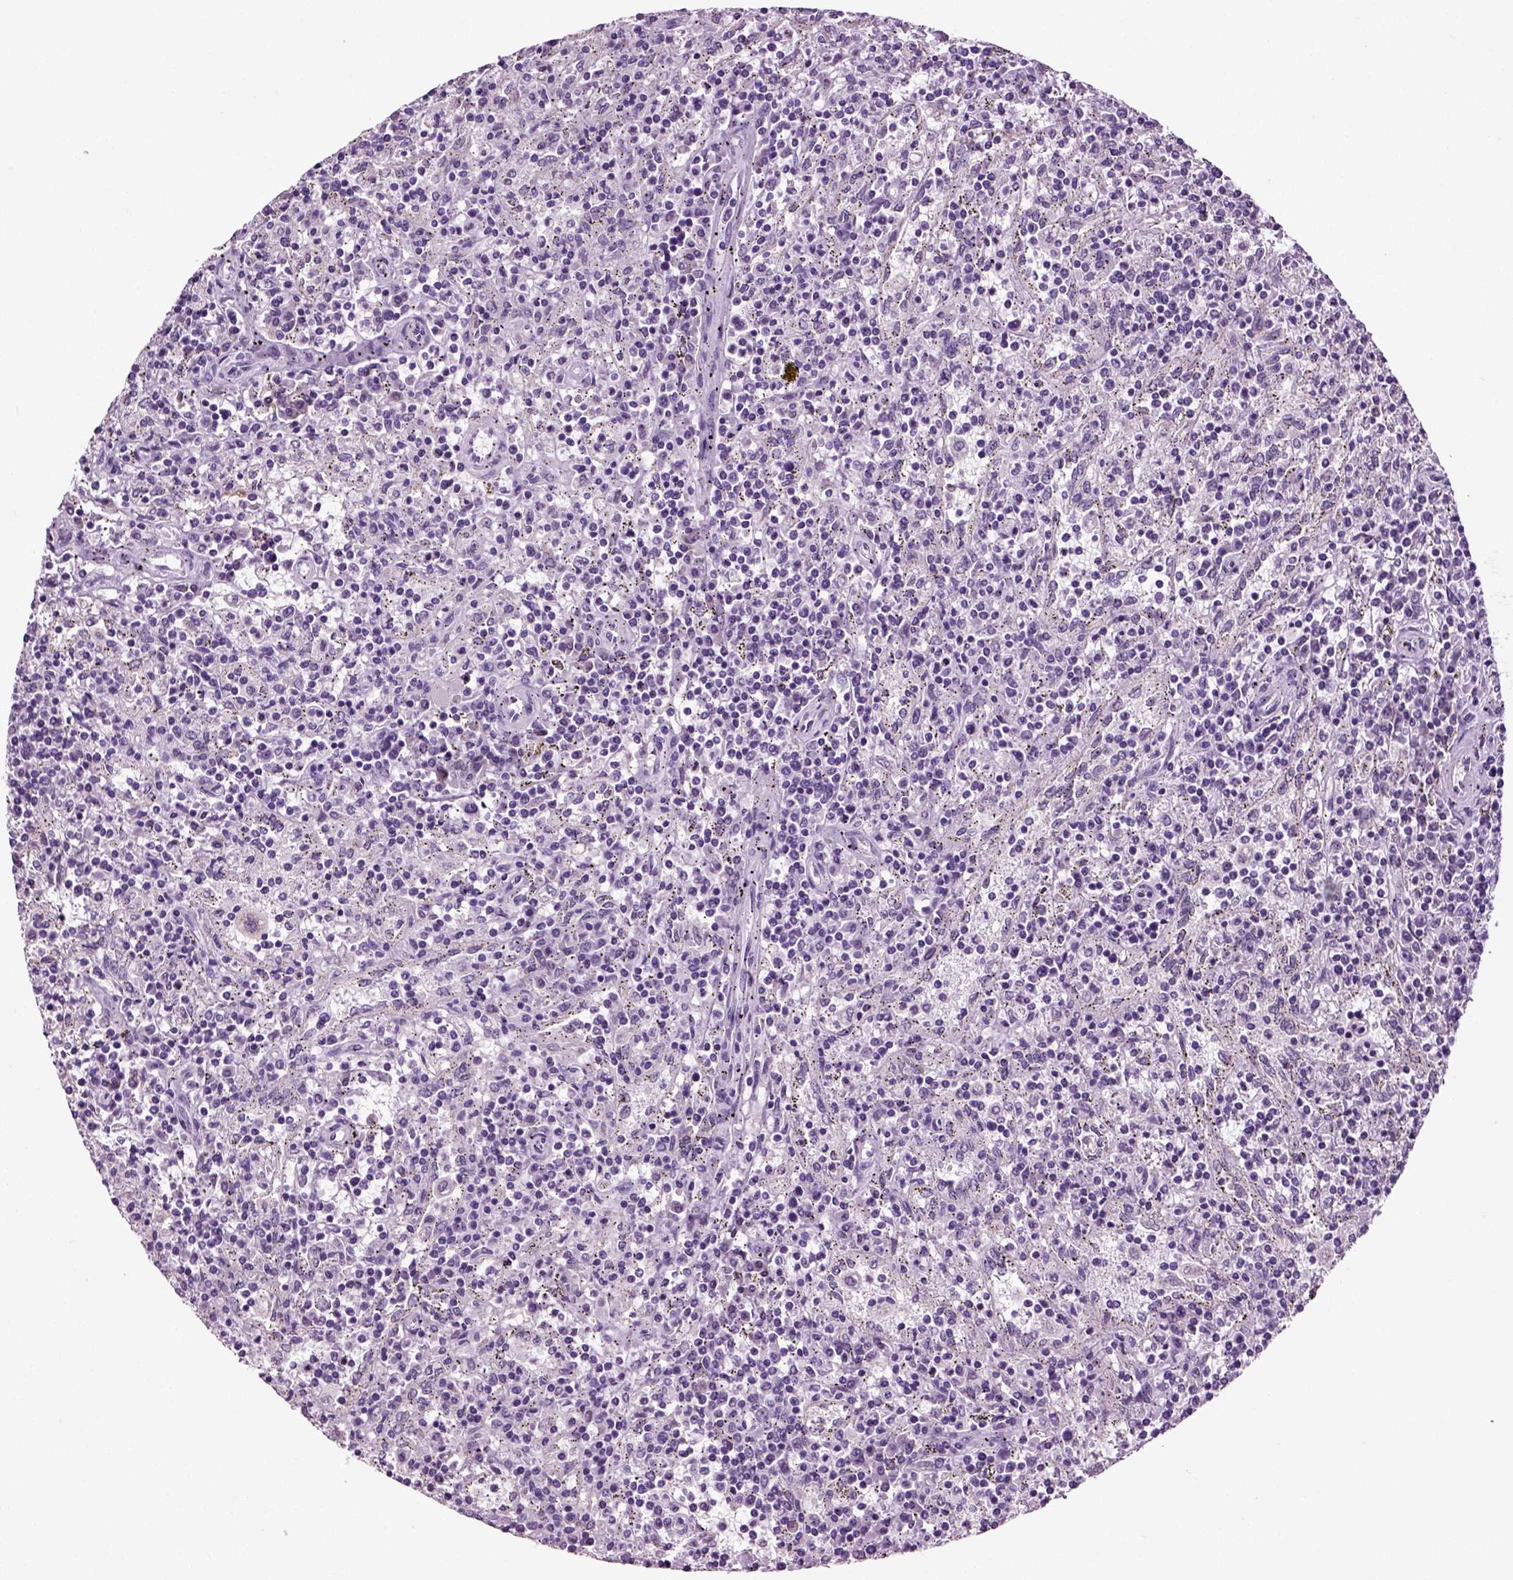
{"staining": {"intensity": "negative", "quantity": "none", "location": "none"}, "tissue": "lymphoma", "cell_type": "Tumor cells", "image_type": "cancer", "snomed": [{"axis": "morphology", "description": "Malignant lymphoma, non-Hodgkin's type, Low grade"}, {"axis": "topography", "description": "Spleen"}], "caption": "A photomicrograph of lymphoma stained for a protein shows no brown staining in tumor cells. The staining was performed using DAB to visualize the protein expression in brown, while the nuclei were stained in blue with hematoxylin (Magnification: 20x).", "gene": "DNAH10", "patient": {"sex": "male", "age": 62}}